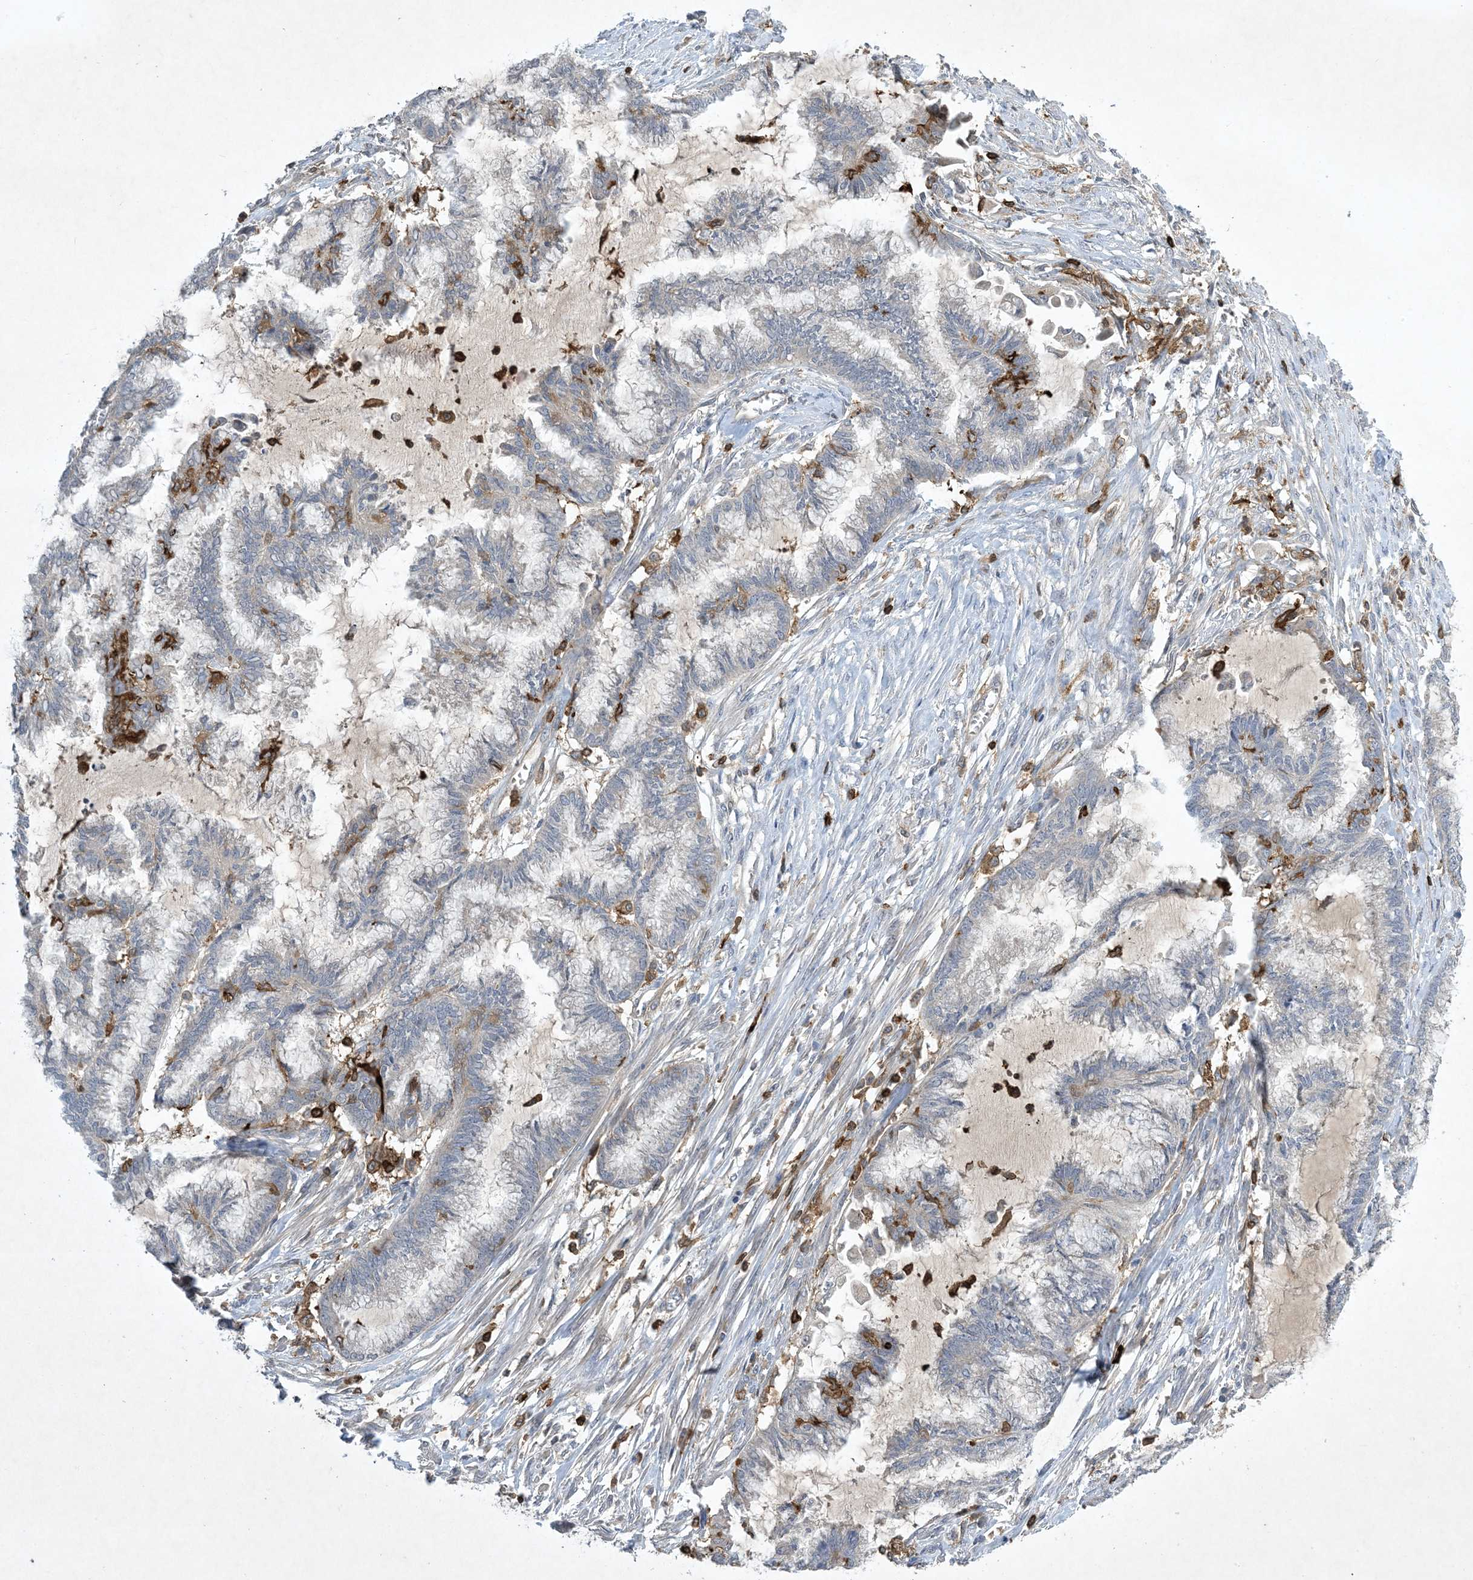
{"staining": {"intensity": "negative", "quantity": "none", "location": "none"}, "tissue": "endometrial cancer", "cell_type": "Tumor cells", "image_type": "cancer", "snomed": [{"axis": "morphology", "description": "Adenocarcinoma, NOS"}, {"axis": "topography", "description": "Endometrium"}], "caption": "This is an immunohistochemistry photomicrograph of endometrial cancer (adenocarcinoma). There is no expression in tumor cells.", "gene": "AK9", "patient": {"sex": "female", "age": 86}}